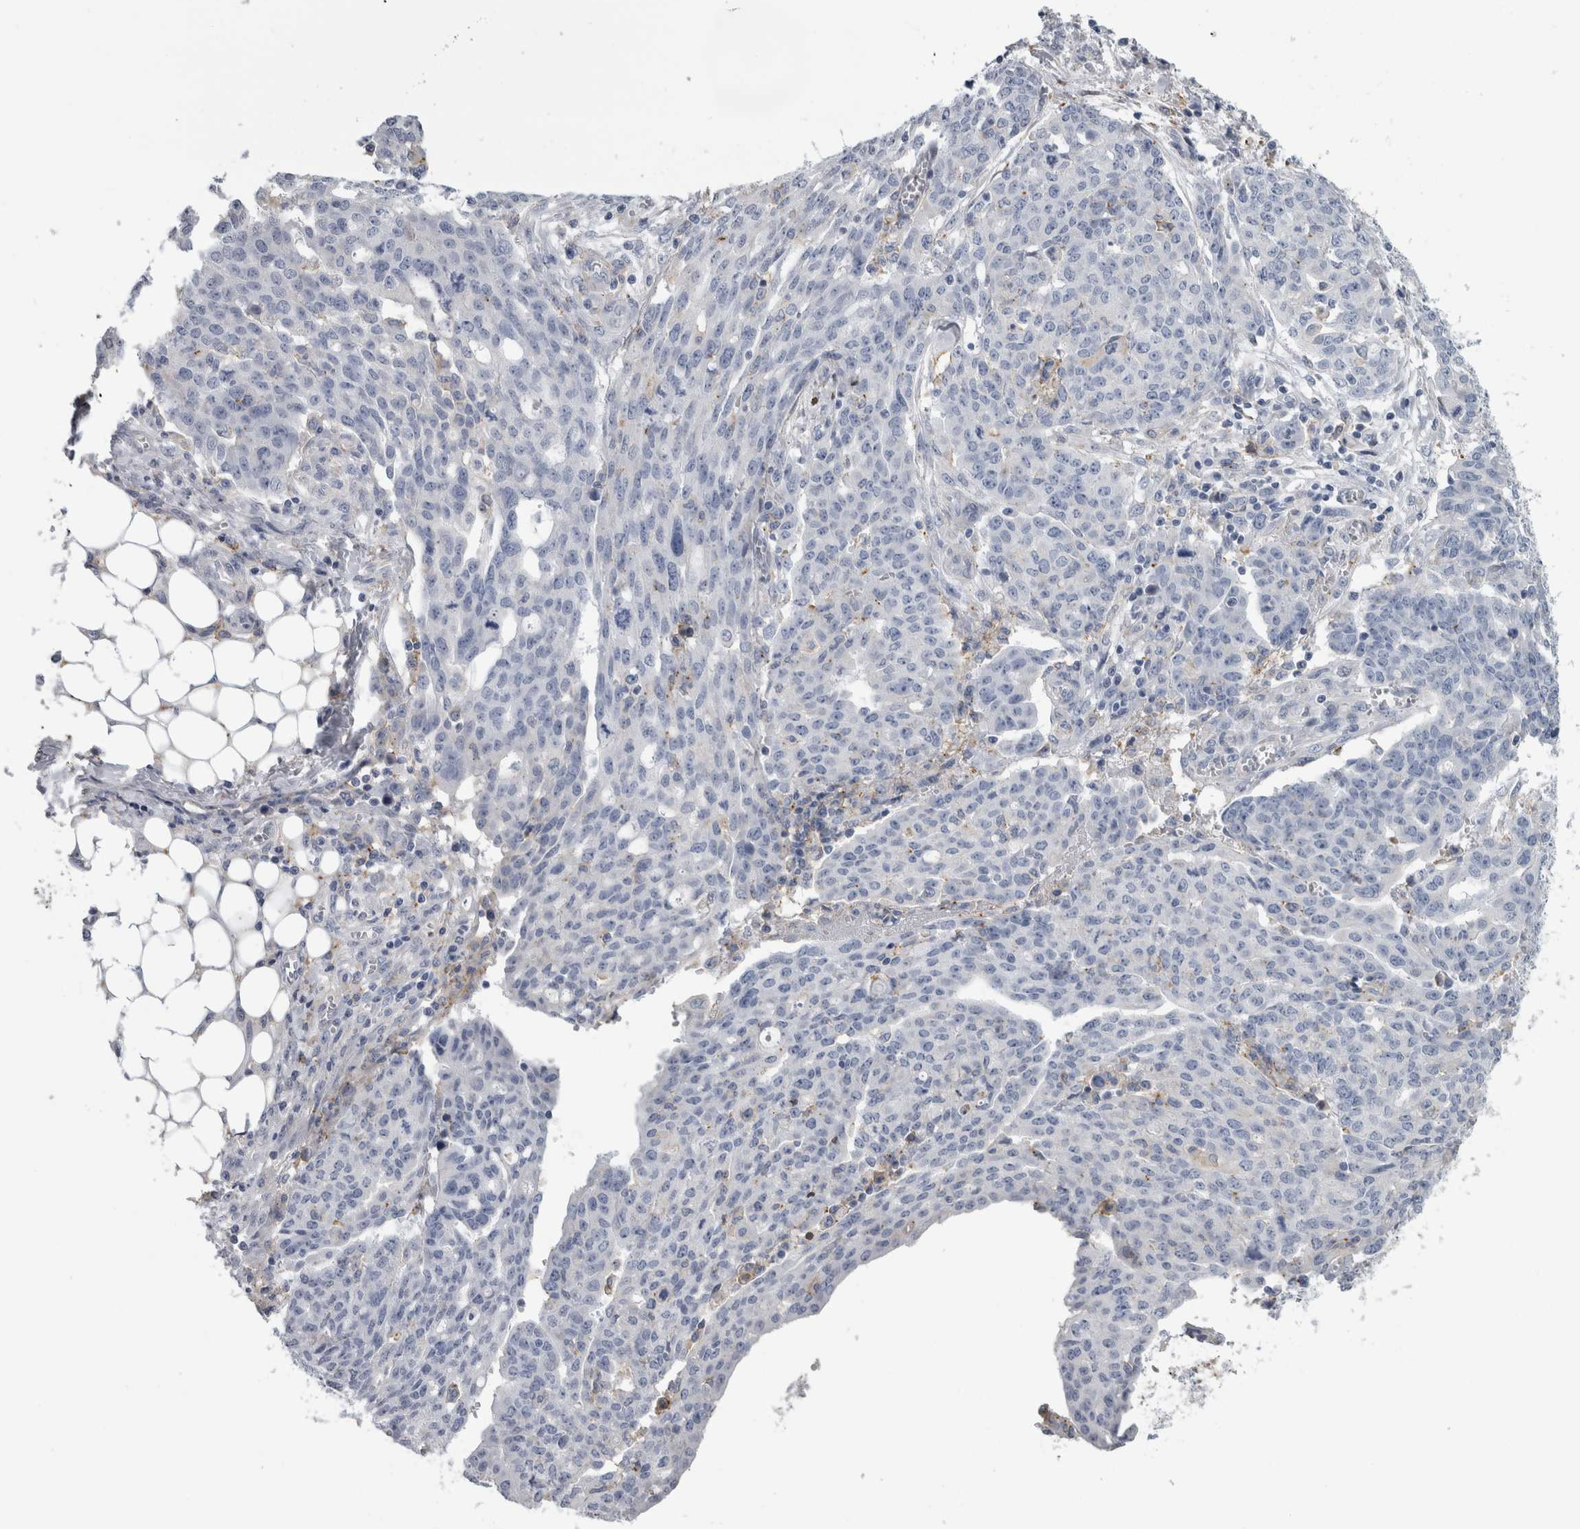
{"staining": {"intensity": "negative", "quantity": "none", "location": "none"}, "tissue": "ovarian cancer", "cell_type": "Tumor cells", "image_type": "cancer", "snomed": [{"axis": "morphology", "description": "Cystadenocarcinoma, serous, NOS"}, {"axis": "topography", "description": "Soft tissue"}, {"axis": "topography", "description": "Ovary"}], "caption": "Immunohistochemistry (IHC) of human ovarian cancer reveals no positivity in tumor cells. (DAB immunohistochemistry visualized using brightfield microscopy, high magnification).", "gene": "DNAJC24", "patient": {"sex": "female", "age": 57}}